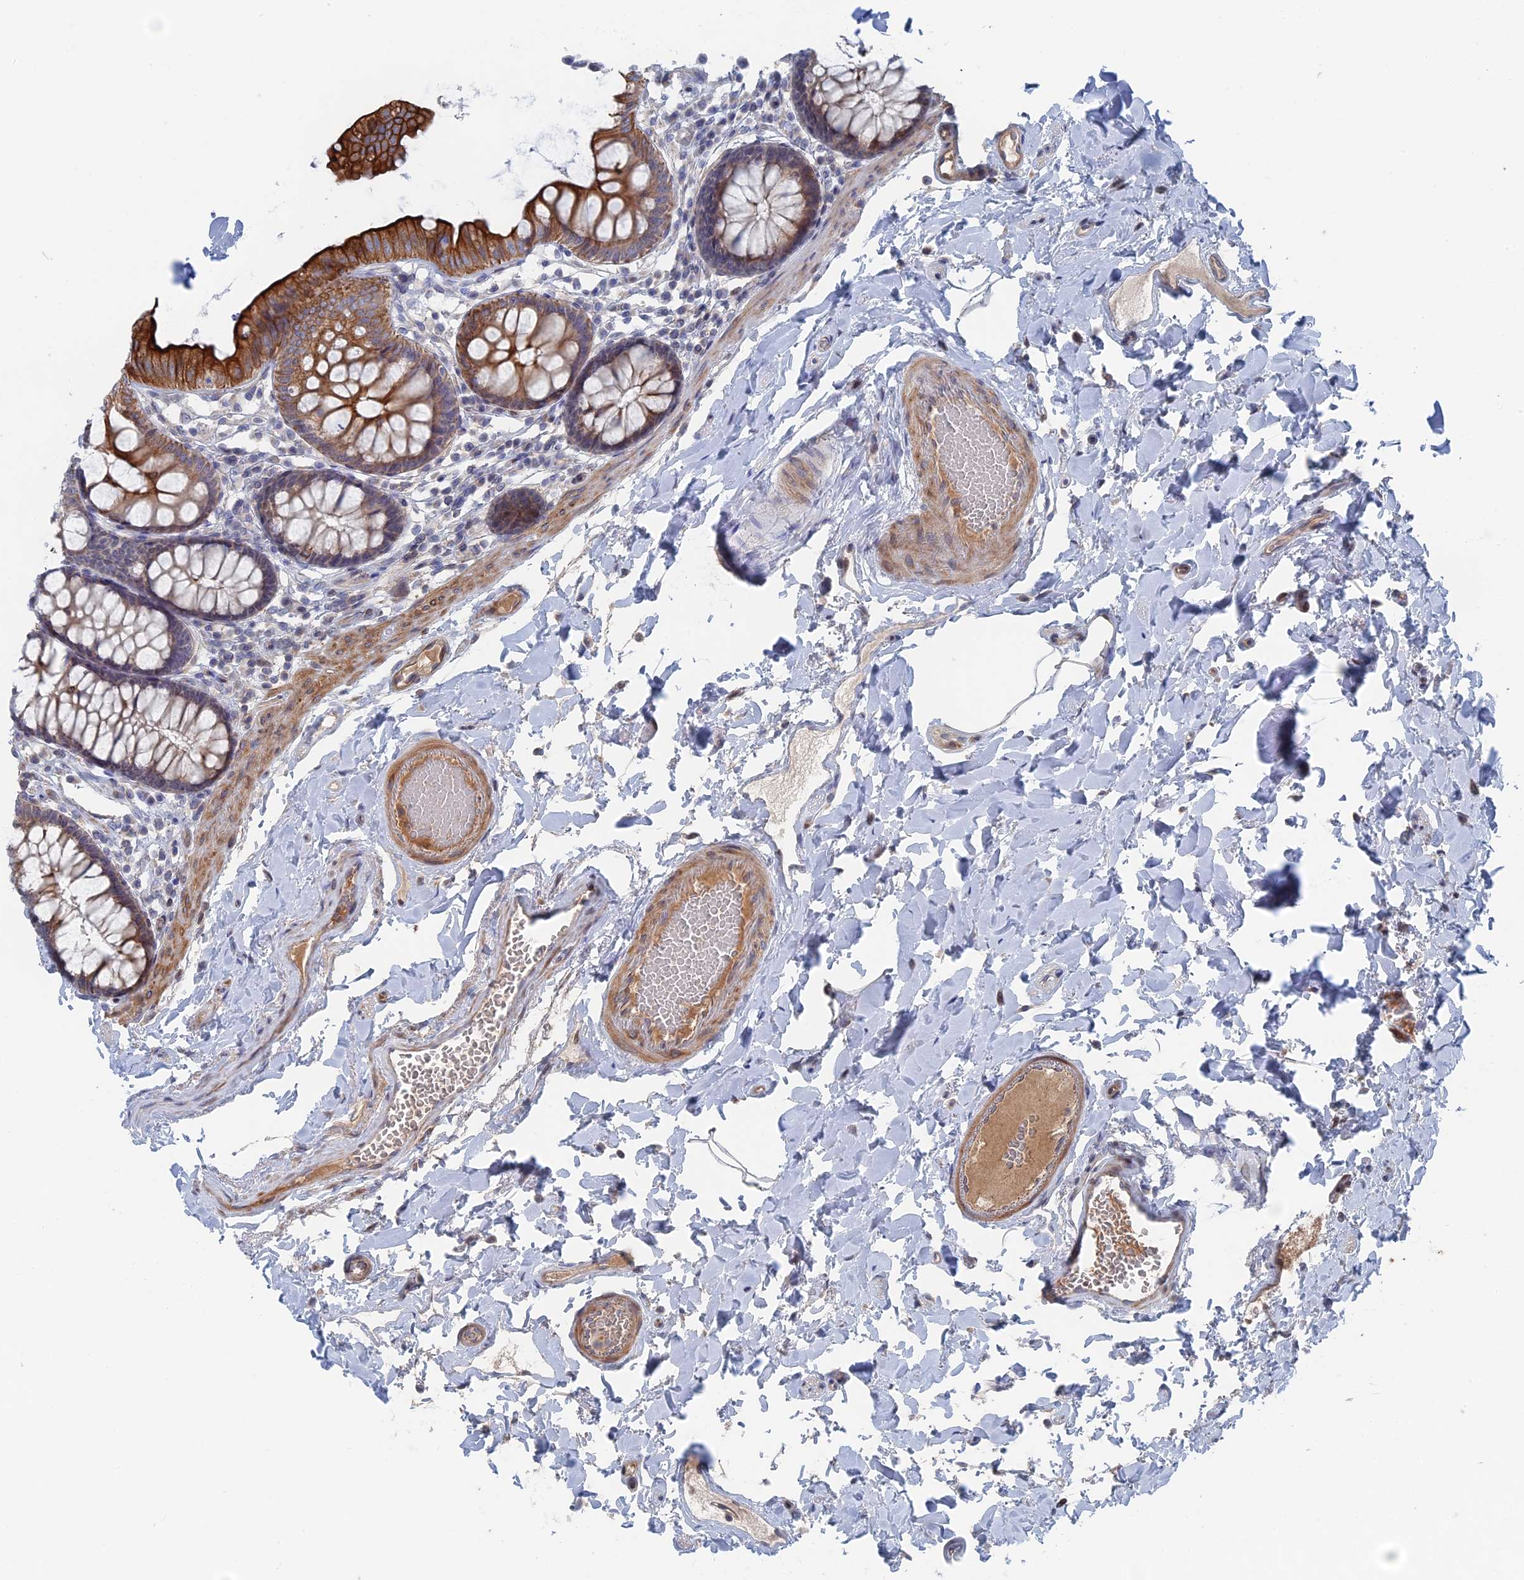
{"staining": {"intensity": "weak", "quantity": ">75%", "location": "cytoplasmic/membranous"}, "tissue": "colon", "cell_type": "Endothelial cells", "image_type": "normal", "snomed": [{"axis": "morphology", "description": "Normal tissue, NOS"}, {"axis": "topography", "description": "Colon"}], "caption": "The image displays staining of unremarkable colon, revealing weak cytoplasmic/membranous protein expression (brown color) within endothelial cells. Nuclei are stained in blue.", "gene": "IL7", "patient": {"sex": "male", "age": 84}}